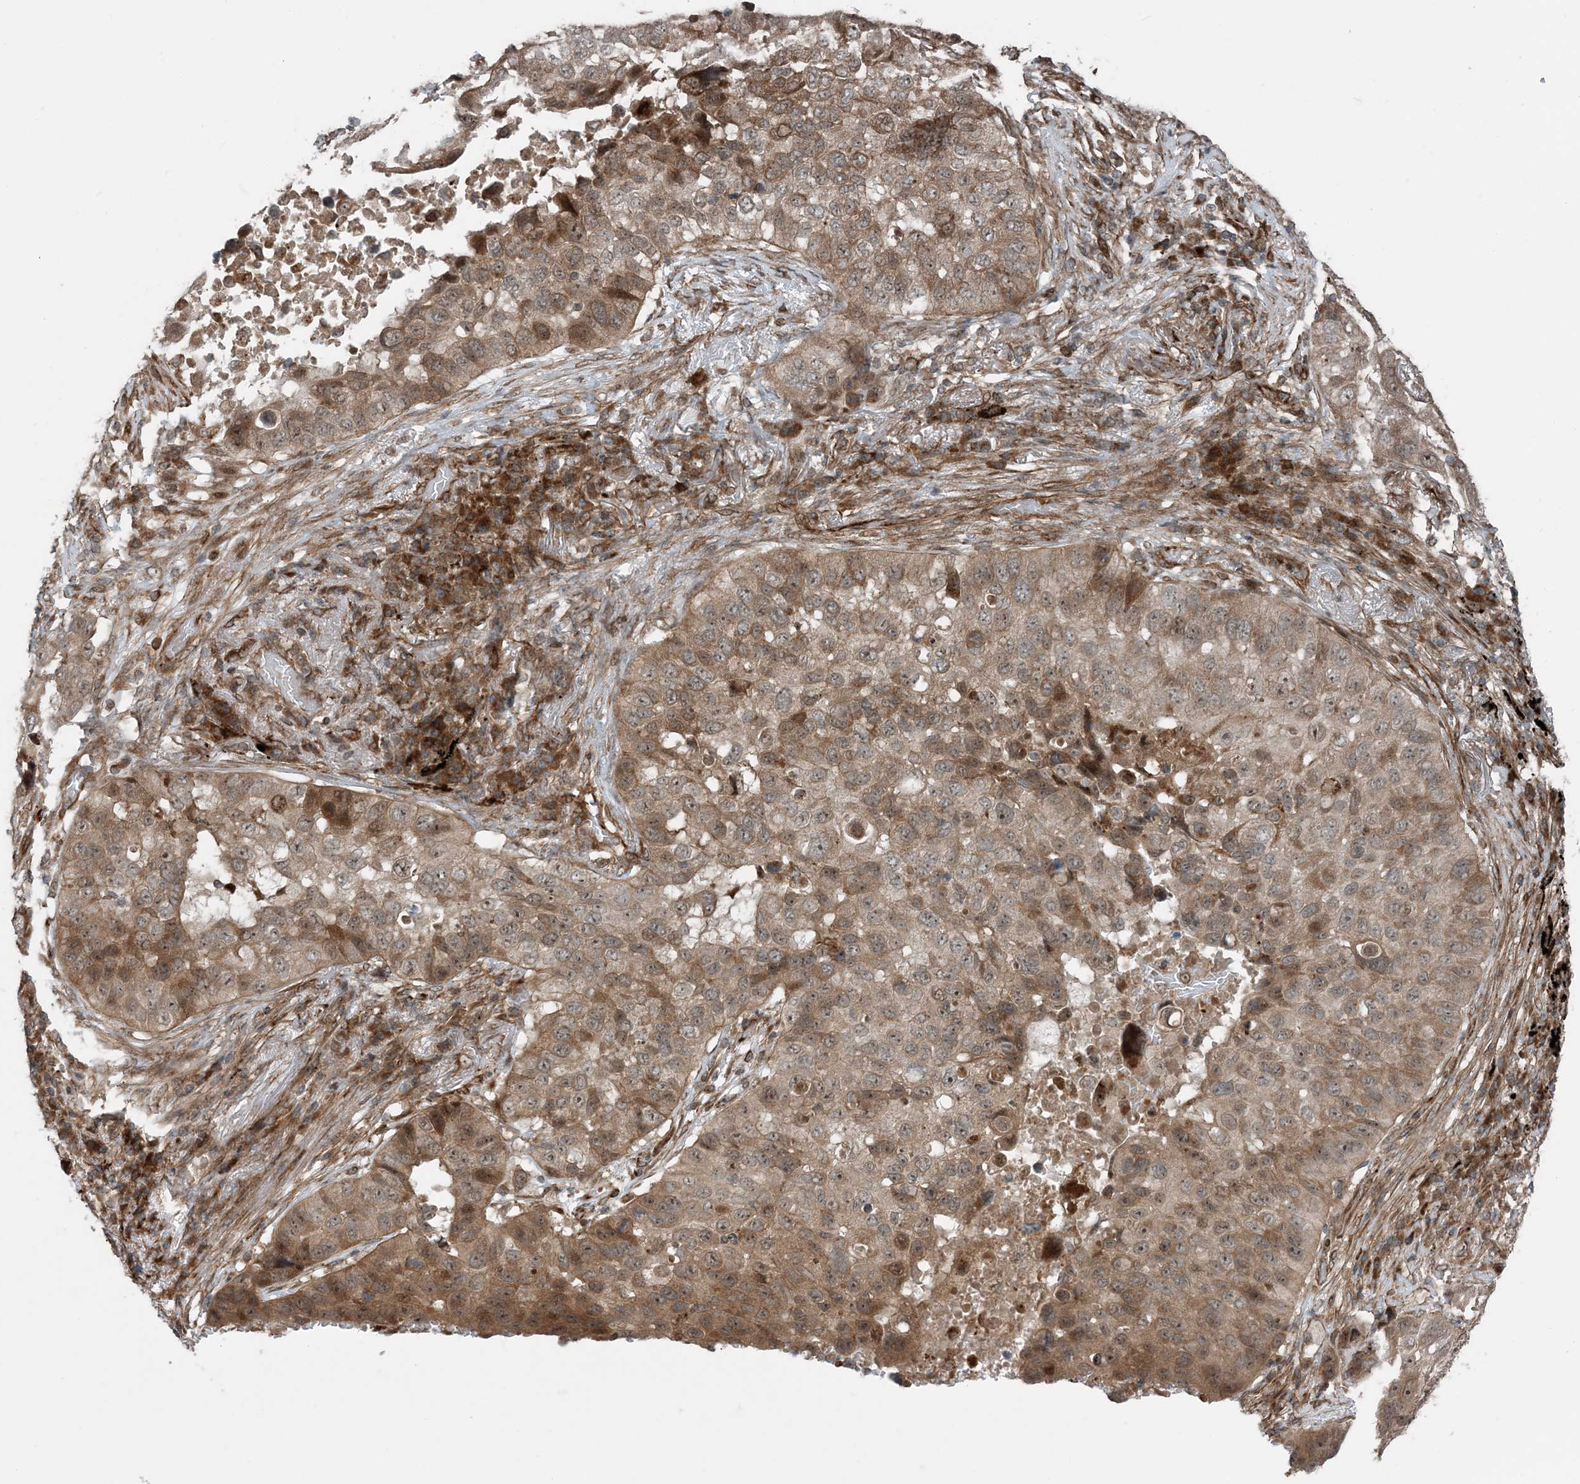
{"staining": {"intensity": "moderate", "quantity": ">75%", "location": "cytoplasmic/membranous,nuclear"}, "tissue": "lung cancer", "cell_type": "Tumor cells", "image_type": "cancer", "snomed": [{"axis": "morphology", "description": "Squamous cell carcinoma, NOS"}, {"axis": "topography", "description": "Lung"}], "caption": "Lung cancer stained for a protein (brown) exhibits moderate cytoplasmic/membranous and nuclear positive positivity in approximately >75% of tumor cells.", "gene": "EDEM2", "patient": {"sex": "male", "age": 57}}